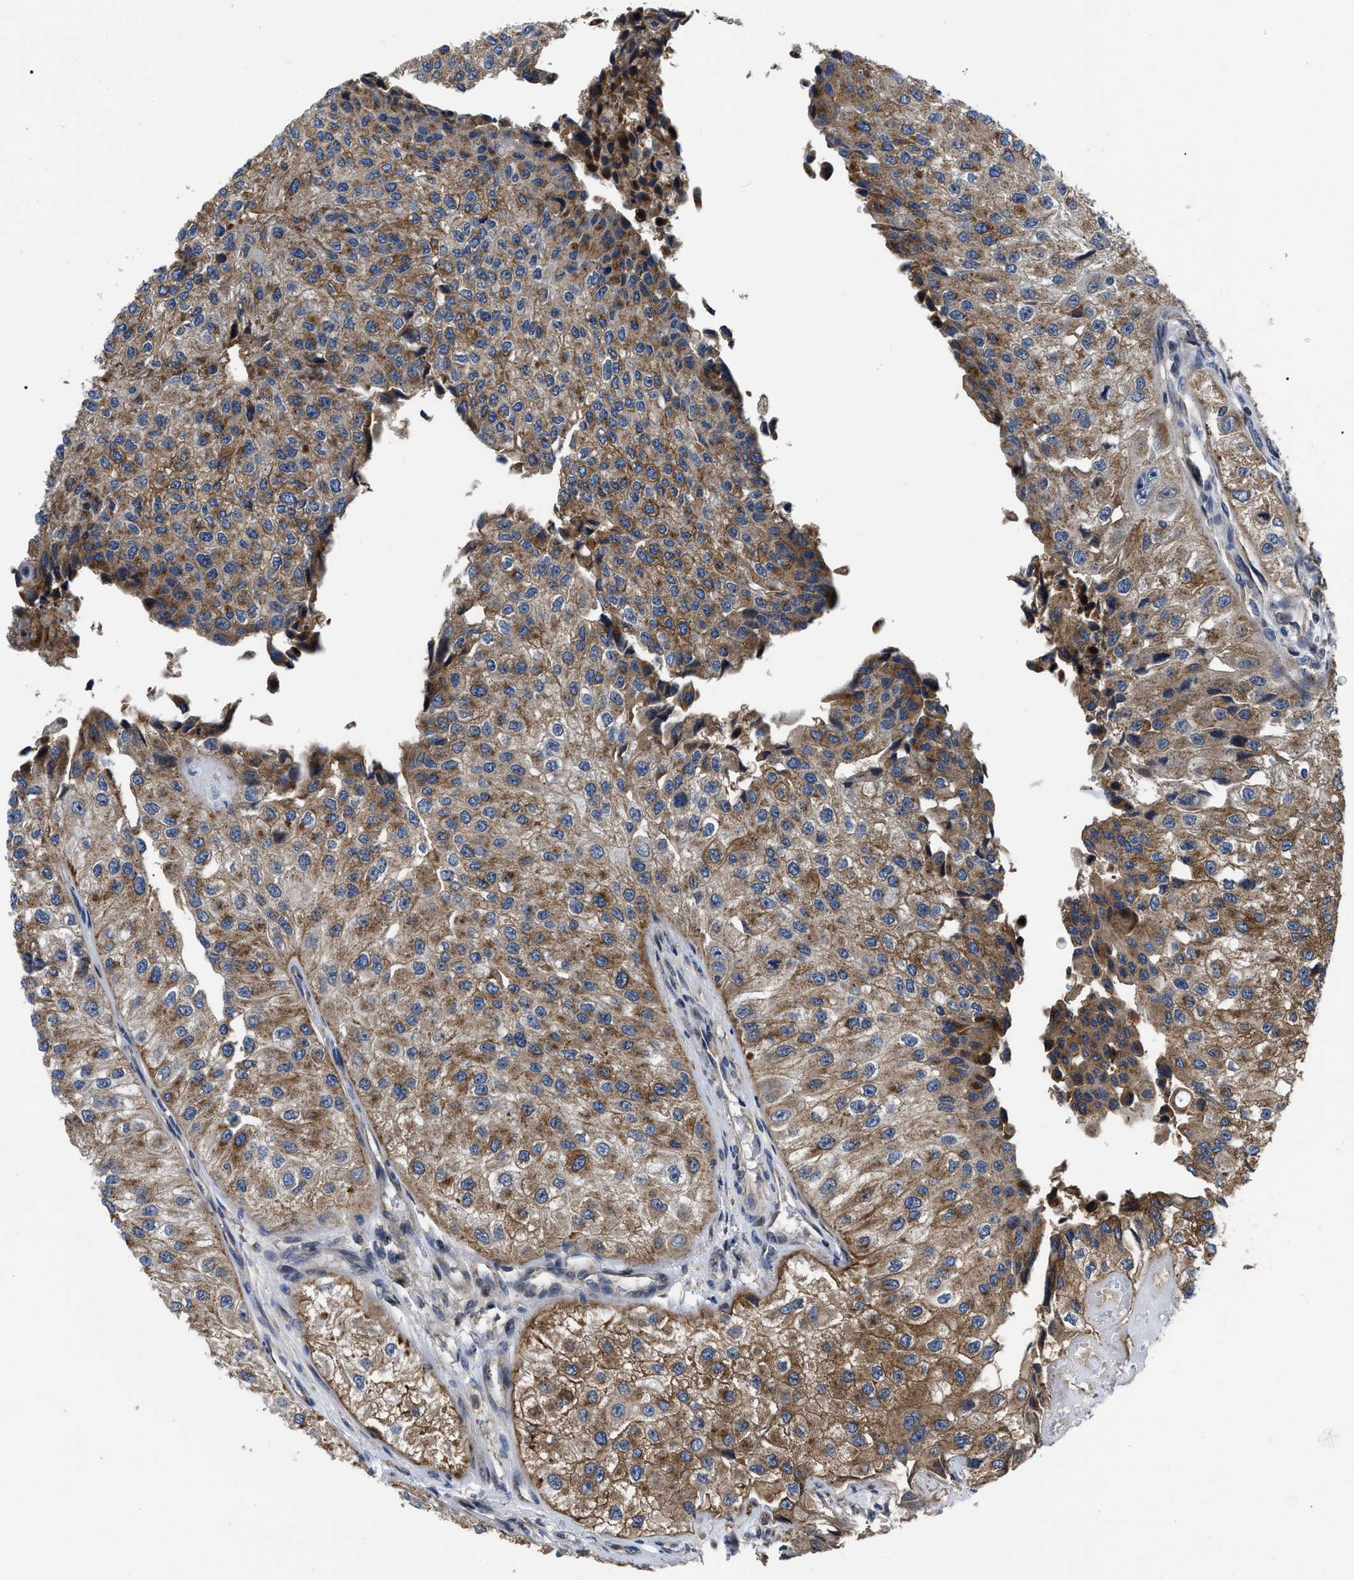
{"staining": {"intensity": "moderate", "quantity": ">75%", "location": "cytoplasmic/membranous"}, "tissue": "urothelial cancer", "cell_type": "Tumor cells", "image_type": "cancer", "snomed": [{"axis": "morphology", "description": "Urothelial carcinoma, High grade"}, {"axis": "topography", "description": "Kidney"}, {"axis": "topography", "description": "Urinary bladder"}], "caption": "A histopathology image of human urothelial cancer stained for a protein displays moderate cytoplasmic/membranous brown staining in tumor cells.", "gene": "PPWD1", "patient": {"sex": "male", "age": 77}}